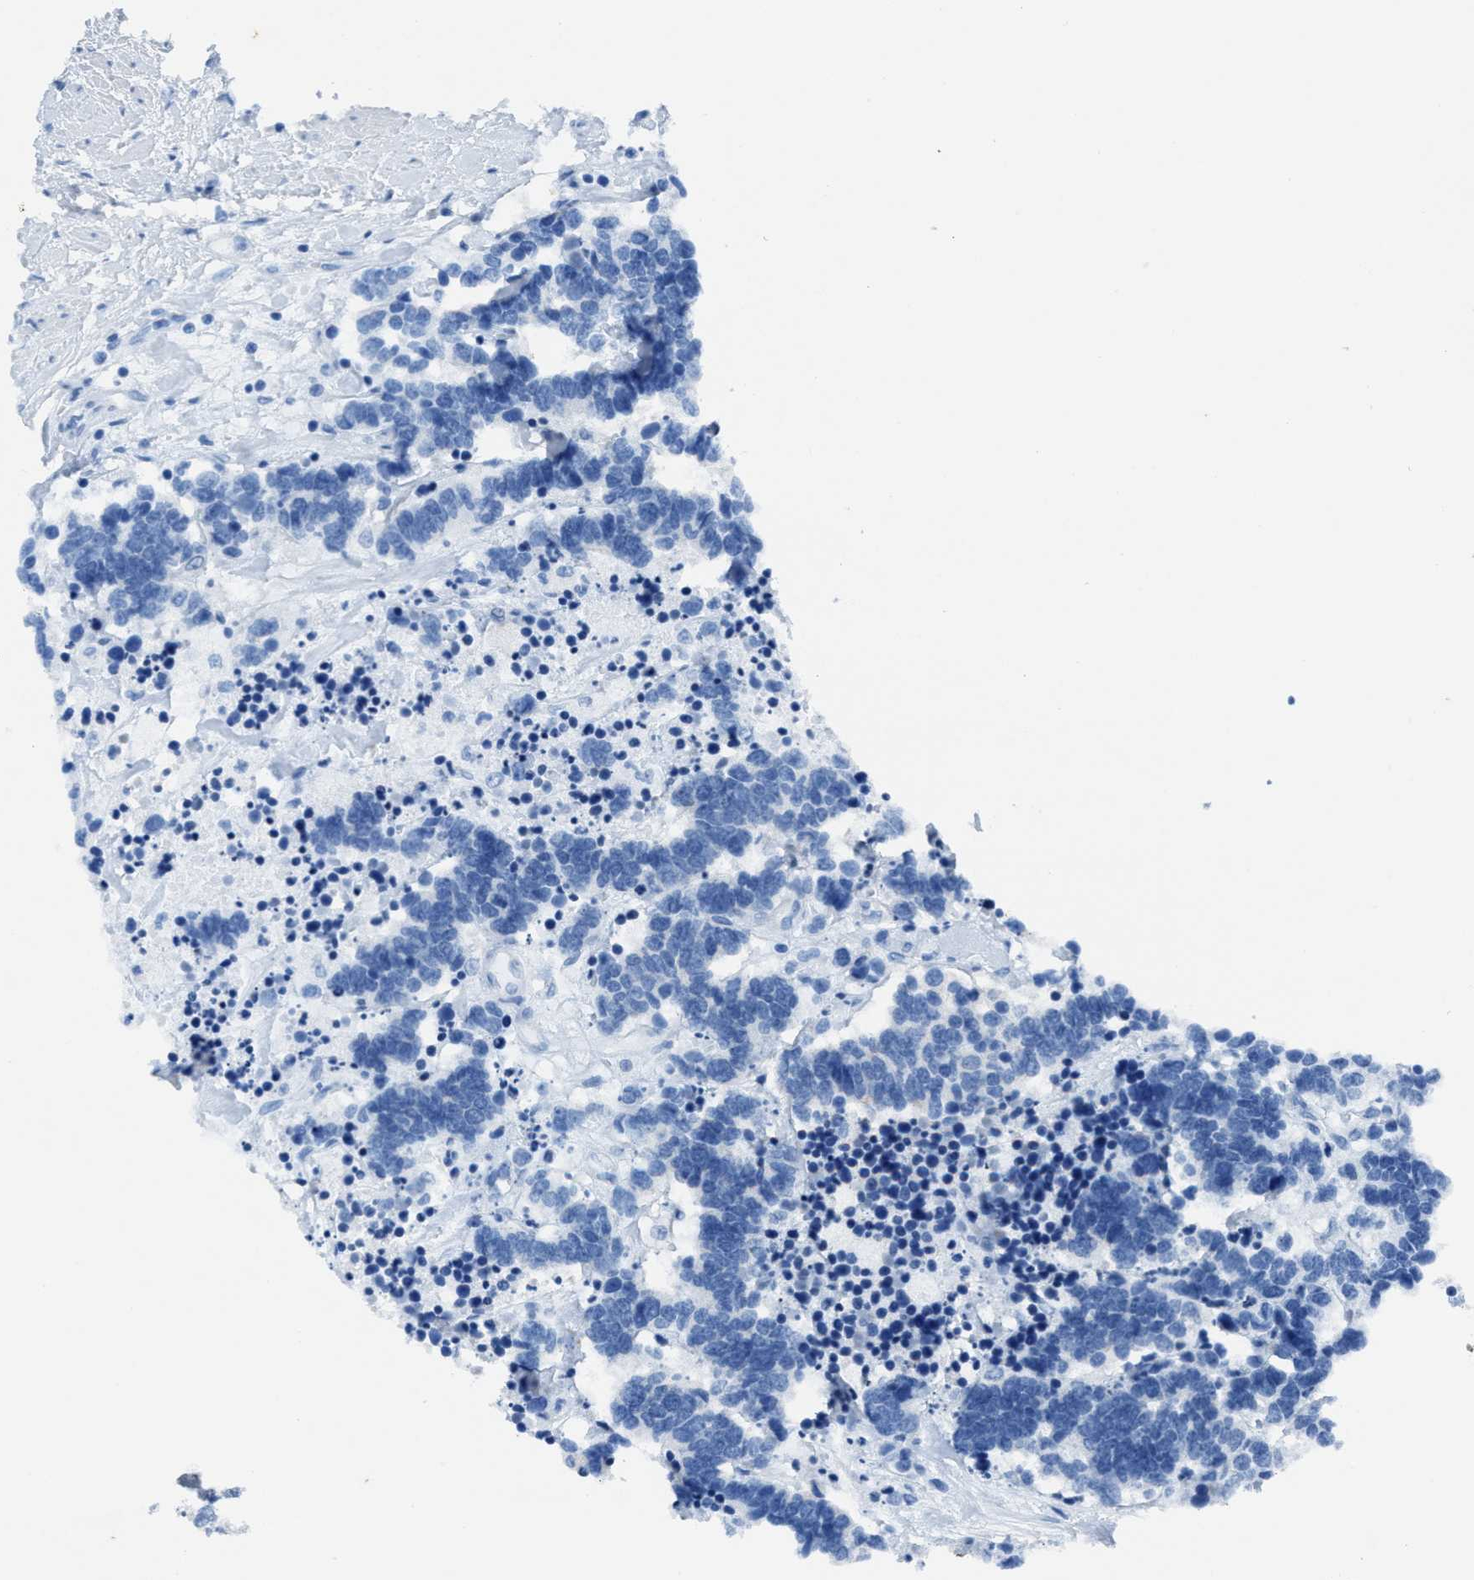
{"staining": {"intensity": "negative", "quantity": "none", "location": "none"}, "tissue": "carcinoid", "cell_type": "Tumor cells", "image_type": "cancer", "snomed": [{"axis": "morphology", "description": "Carcinoma, NOS"}, {"axis": "morphology", "description": "Carcinoid, malignant, NOS"}, {"axis": "topography", "description": "Urinary bladder"}], "caption": "Carcinoma was stained to show a protein in brown. There is no significant expression in tumor cells.", "gene": "ASZ1", "patient": {"sex": "male", "age": 57}}